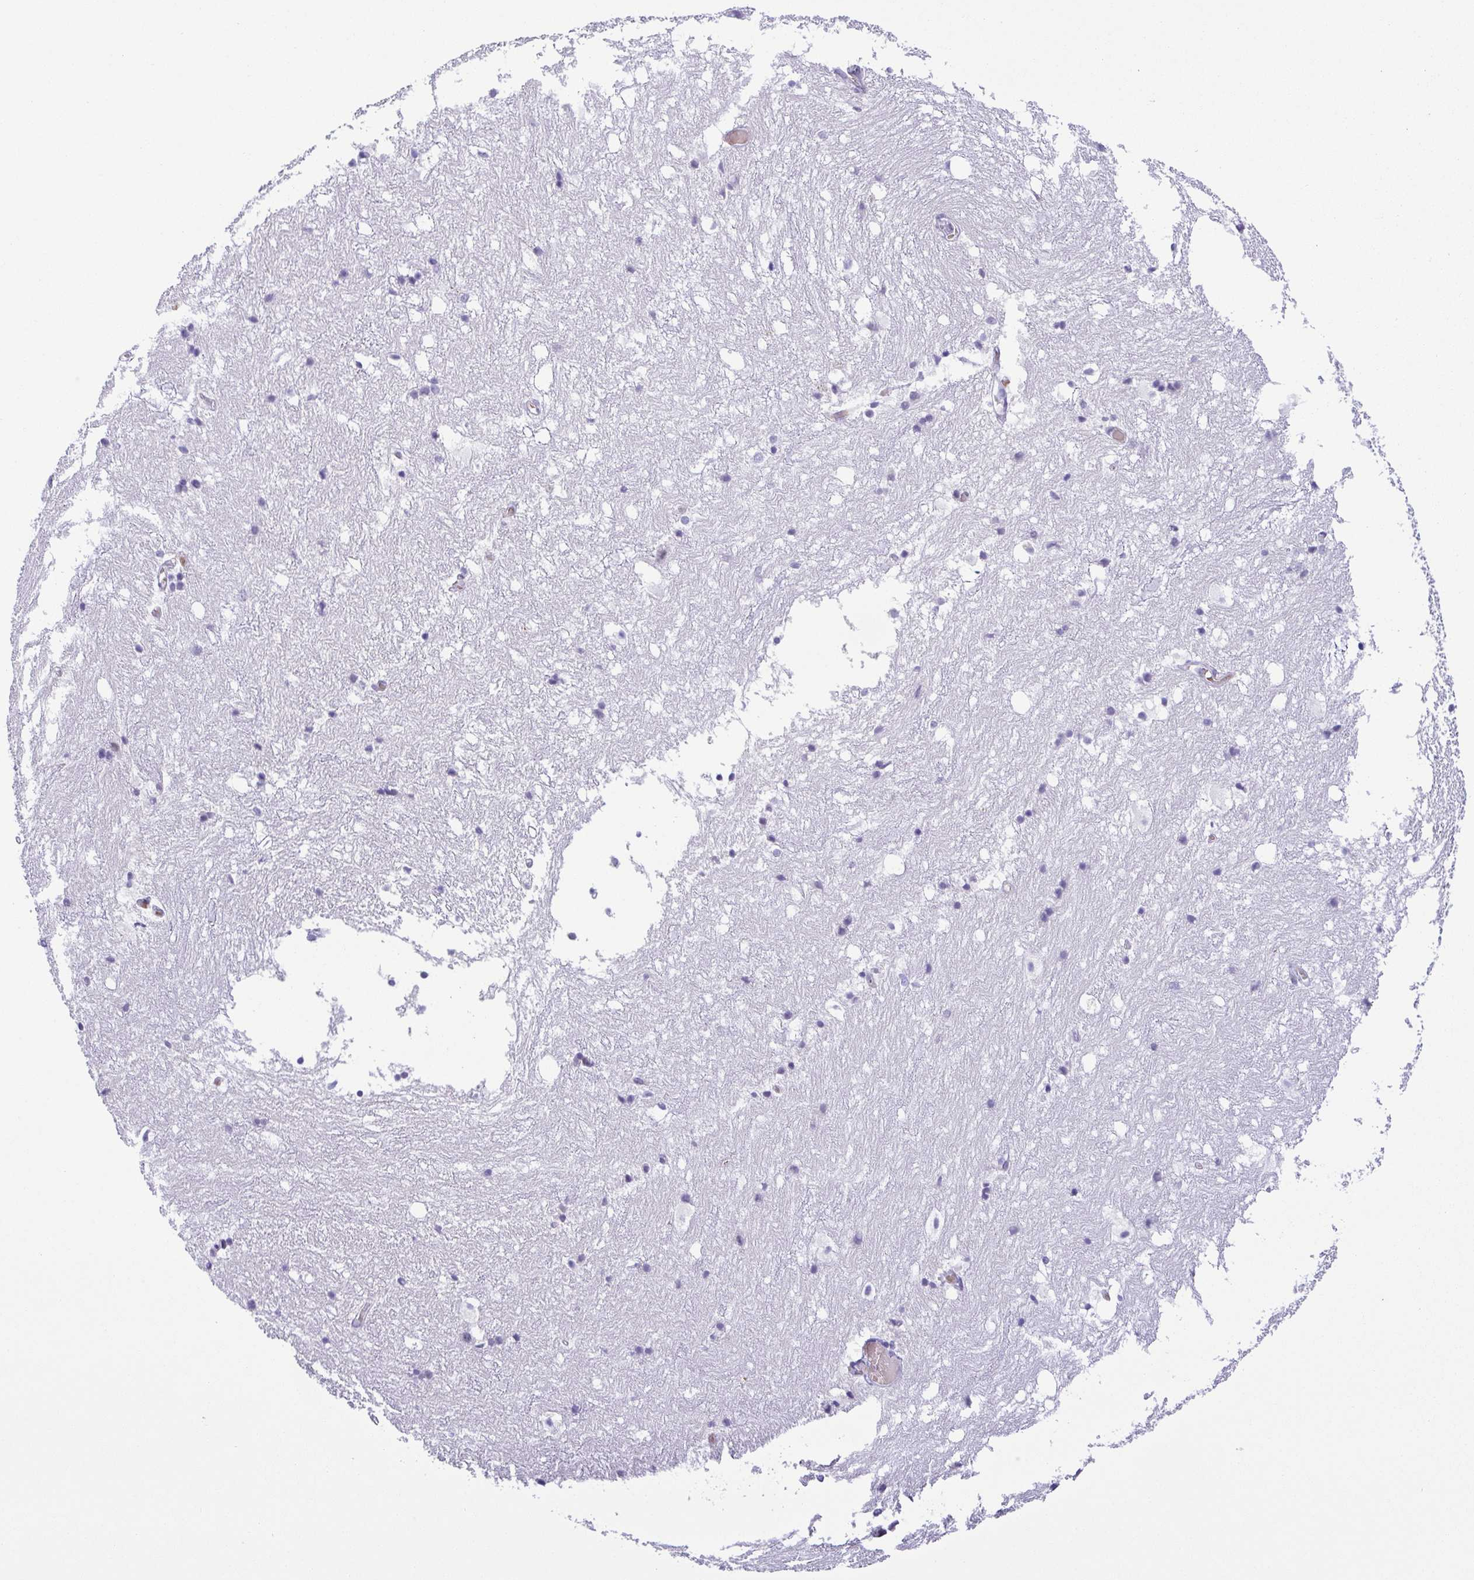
{"staining": {"intensity": "negative", "quantity": "none", "location": "none"}, "tissue": "hippocampus", "cell_type": "Glial cells", "image_type": "normal", "snomed": [{"axis": "morphology", "description": "Normal tissue, NOS"}, {"axis": "topography", "description": "Hippocampus"}], "caption": "DAB (3,3'-diaminobenzidine) immunohistochemical staining of unremarkable human hippocampus exhibits no significant staining in glial cells.", "gene": "TIPIN", "patient": {"sex": "female", "age": 52}}